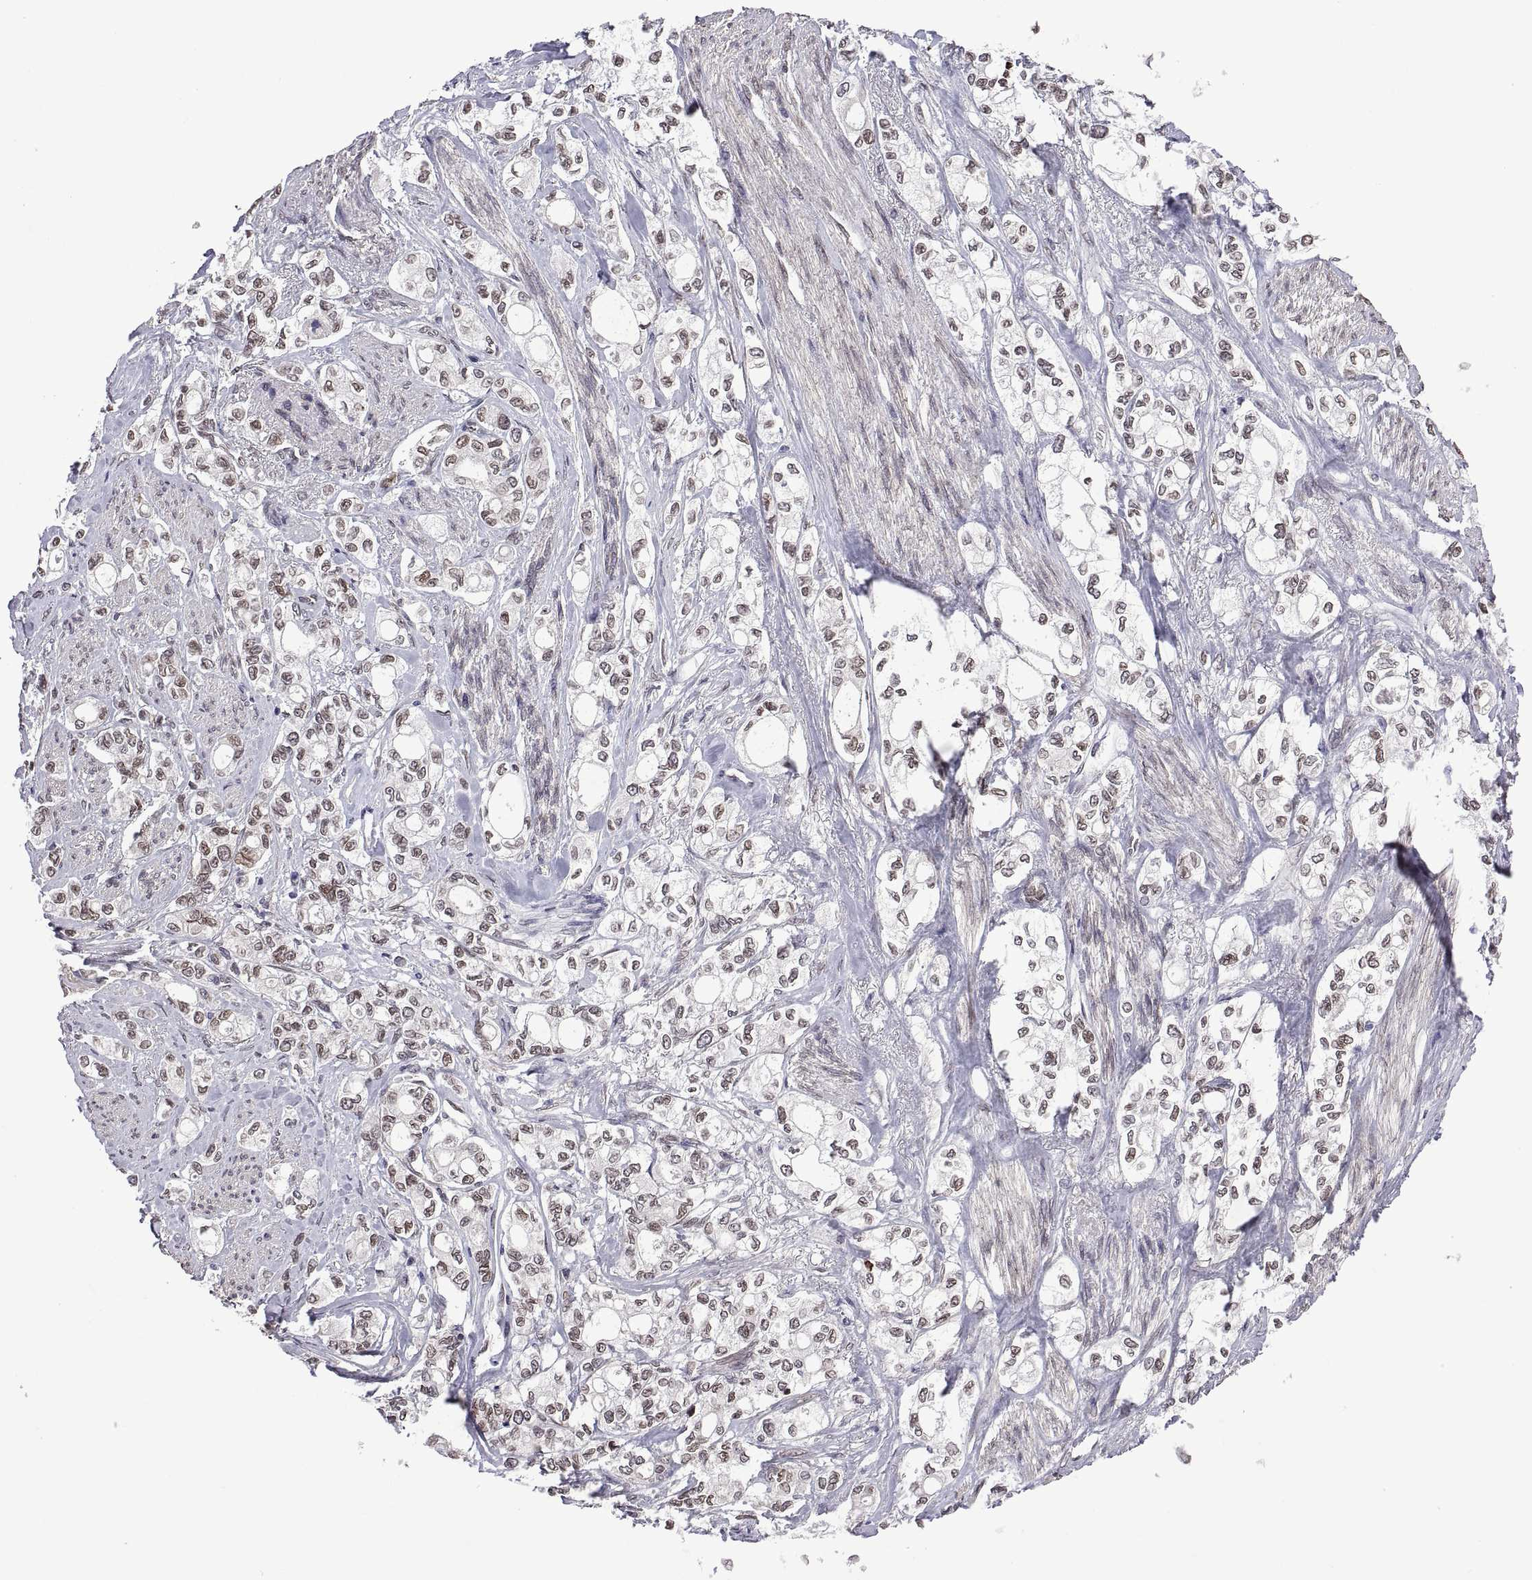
{"staining": {"intensity": "moderate", "quantity": "25%-75%", "location": "nuclear"}, "tissue": "stomach cancer", "cell_type": "Tumor cells", "image_type": "cancer", "snomed": [{"axis": "morphology", "description": "Adenocarcinoma, NOS"}, {"axis": "topography", "description": "Stomach"}], "caption": "This photomicrograph exhibits immunohistochemistry (IHC) staining of stomach adenocarcinoma, with medium moderate nuclear positivity in approximately 25%-75% of tumor cells.", "gene": "NR4A1", "patient": {"sex": "male", "age": 63}}